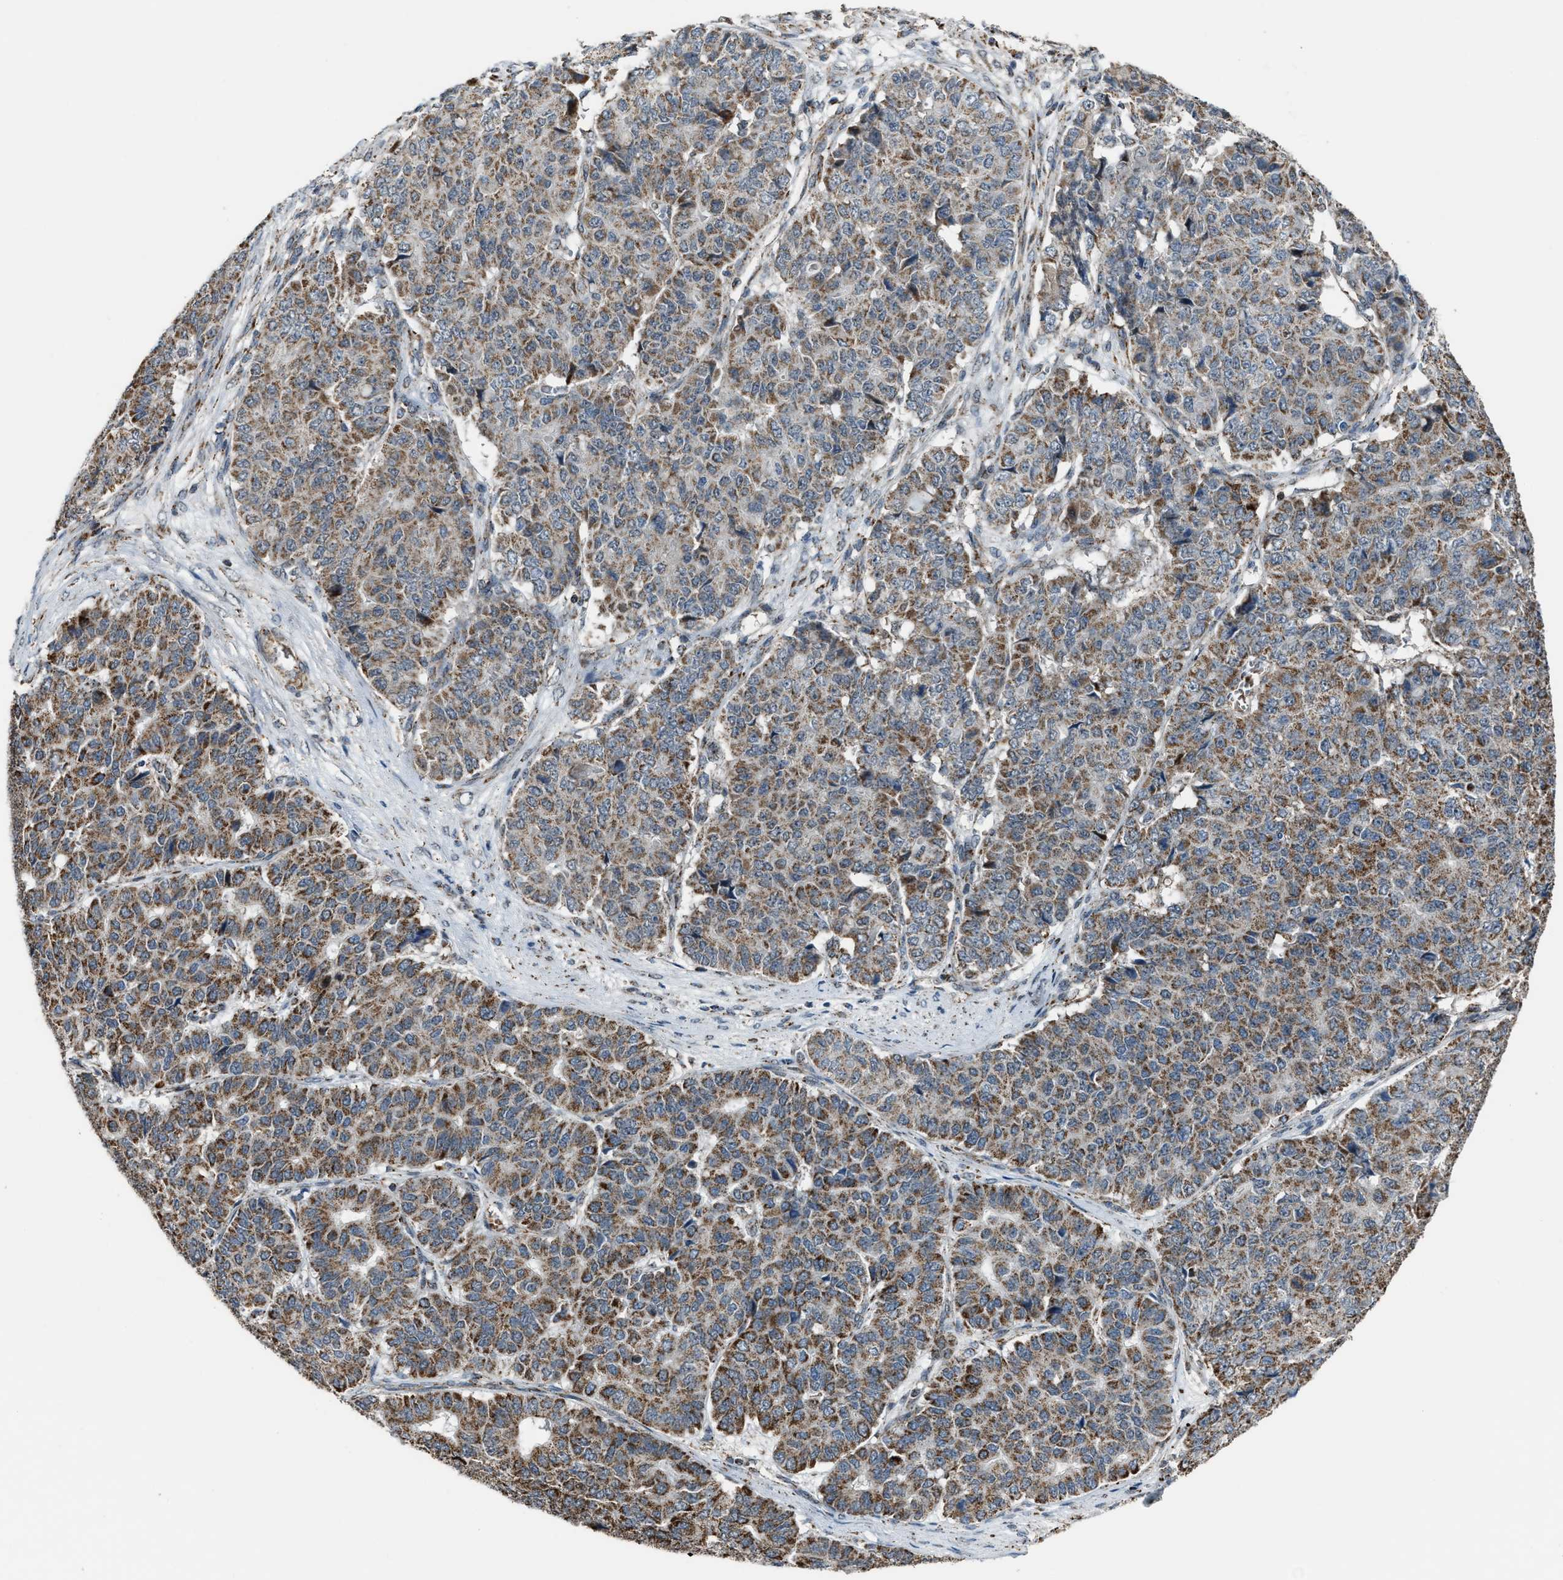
{"staining": {"intensity": "moderate", "quantity": ">75%", "location": "cytoplasmic/membranous"}, "tissue": "pancreatic cancer", "cell_type": "Tumor cells", "image_type": "cancer", "snomed": [{"axis": "morphology", "description": "Adenocarcinoma, NOS"}, {"axis": "topography", "description": "Pancreas"}], "caption": "Protein staining demonstrates moderate cytoplasmic/membranous positivity in approximately >75% of tumor cells in pancreatic cancer.", "gene": "CHN2", "patient": {"sex": "male", "age": 50}}